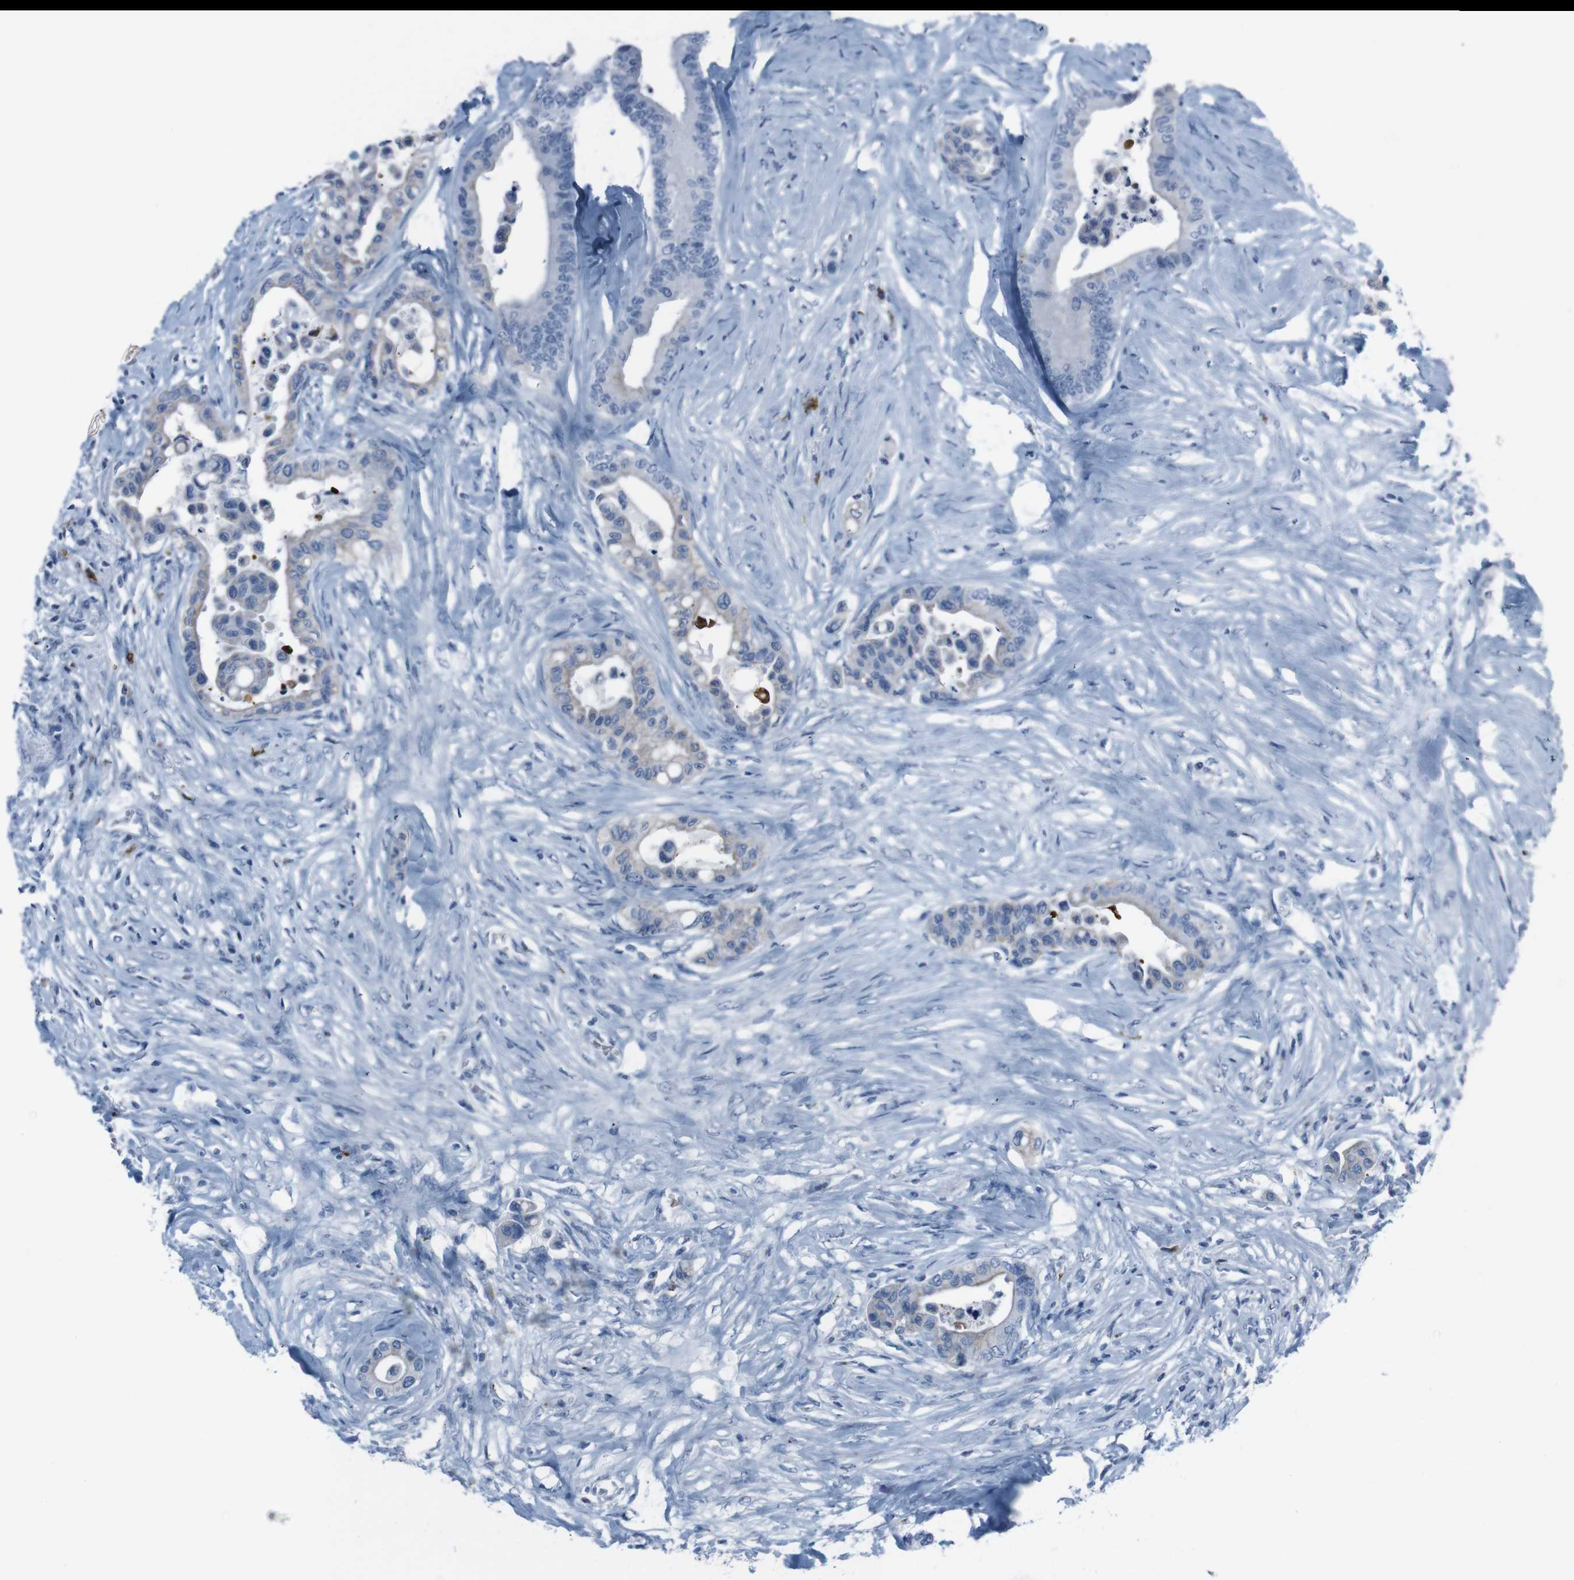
{"staining": {"intensity": "weak", "quantity": "<25%", "location": "cytoplasmic/membranous"}, "tissue": "colorectal cancer", "cell_type": "Tumor cells", "image_type": "cancer", "snomed": [{"axis": "morphology", "description": "Normal tissue, NOS"}, {"axis": "morphology", "description": "Adenocarcinoma, NOS"}, {"axis": "topography", "description": "Colon"}], "caption": "Immunohistochemistry (IHC) micrograph of neoplastic tissue: human colorectal cancer stained with DAB displays no significant protein expression in tumor cells. (DAB IHC, high magnification).", "gene": "ST6GAL1", "patient": {"sex": "male", "age": 82}}